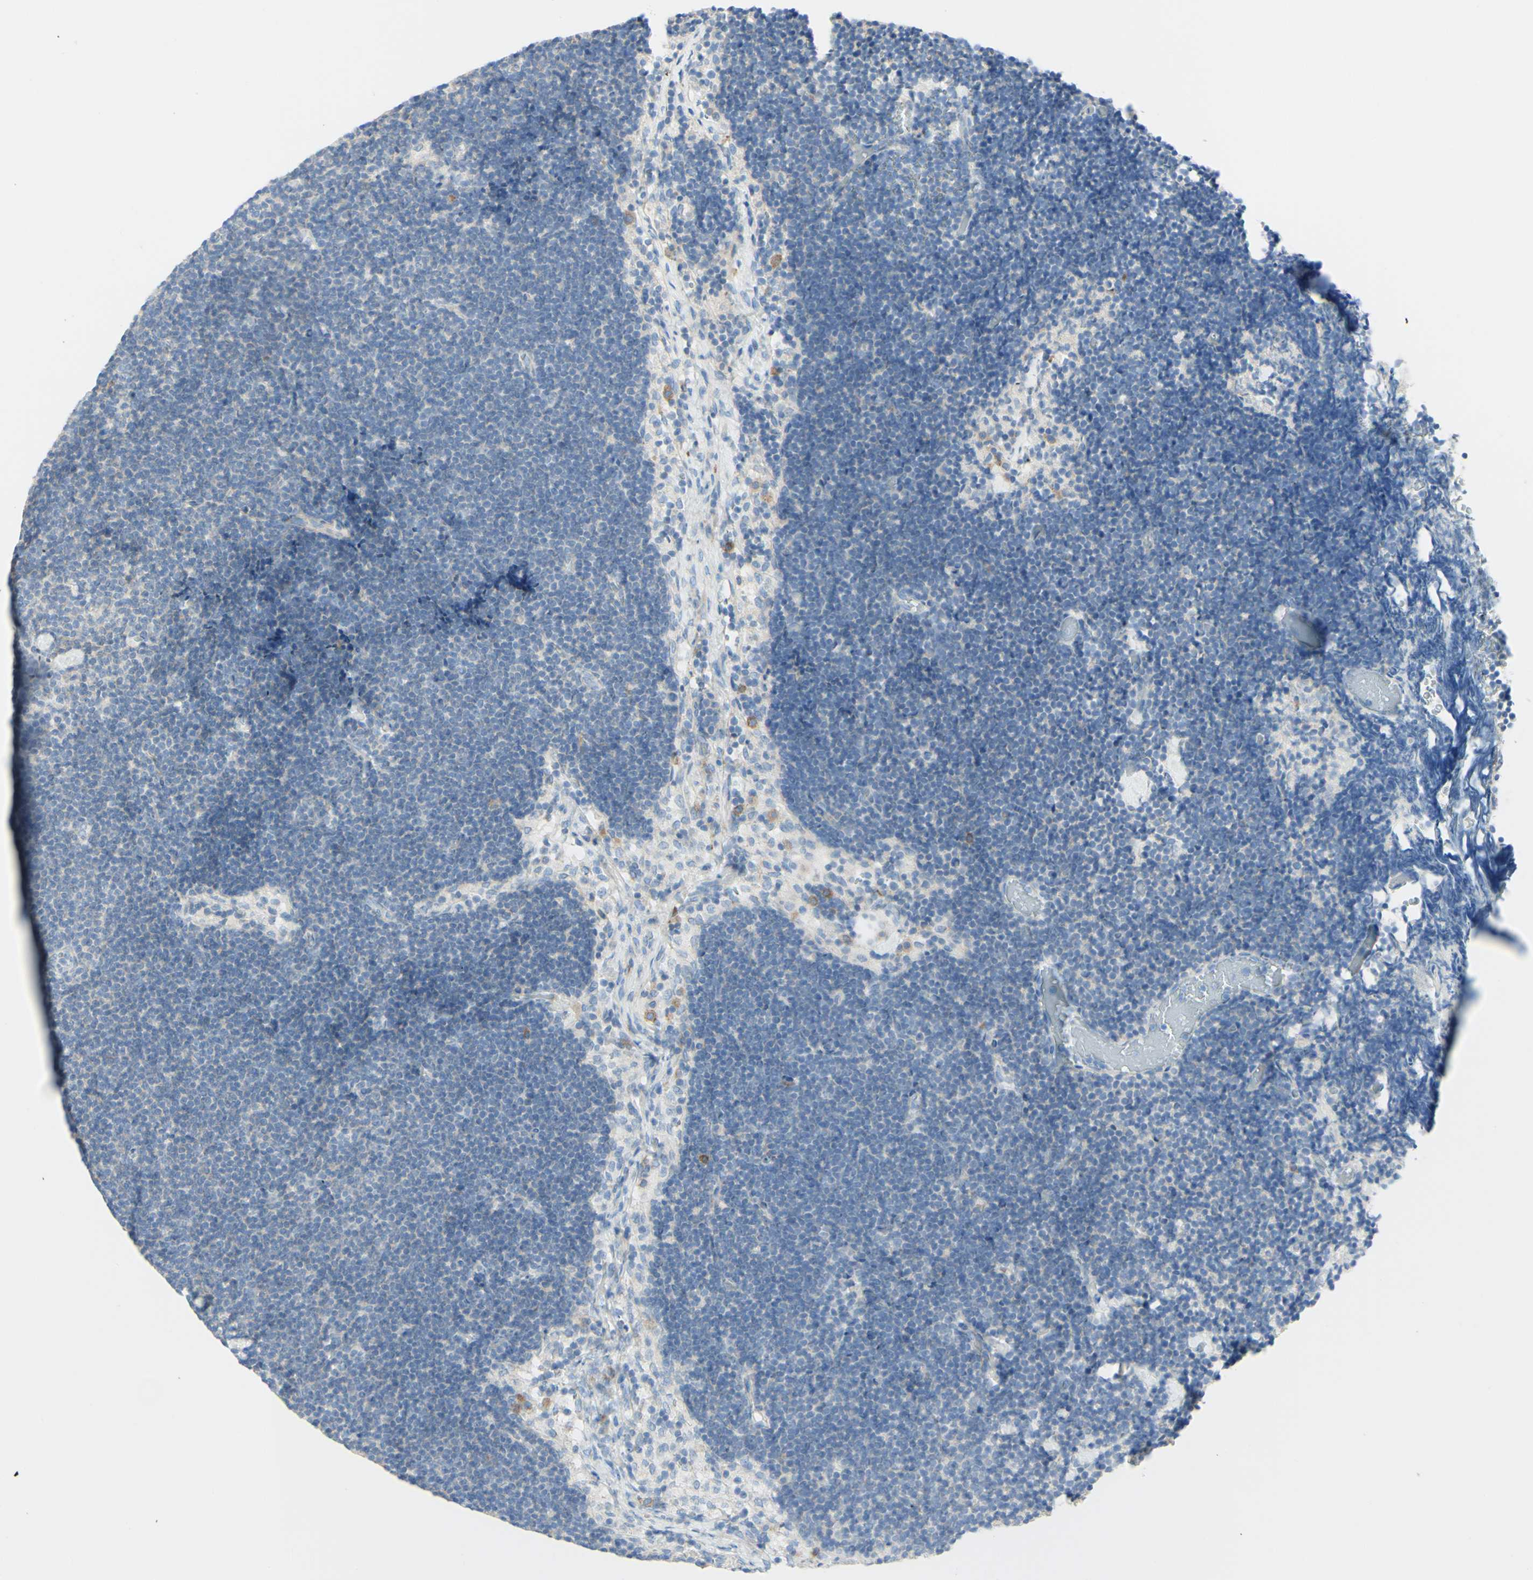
{"staining": {"intensity": "negative", "quantity": "none", "location": "none"}, "tissue": "lymph node", "cell_type": "Germinal center cells", "image_type": "normal", "snomed": [{"axis": "morphology", "description": "Normal tissue, NOS"}, {"axis": "topography", "description": "Lymph node"}], "caption": "This image is of benign lymph node stained with immunohistochemistry (IHC) to label a protein in brown with the nuclei are counter-stained blue. There is no staining in germinal center cells. Nuclei are stained in blue.", "gene": "ALCAM", "patient": {"sex": "male", "age": 63}}